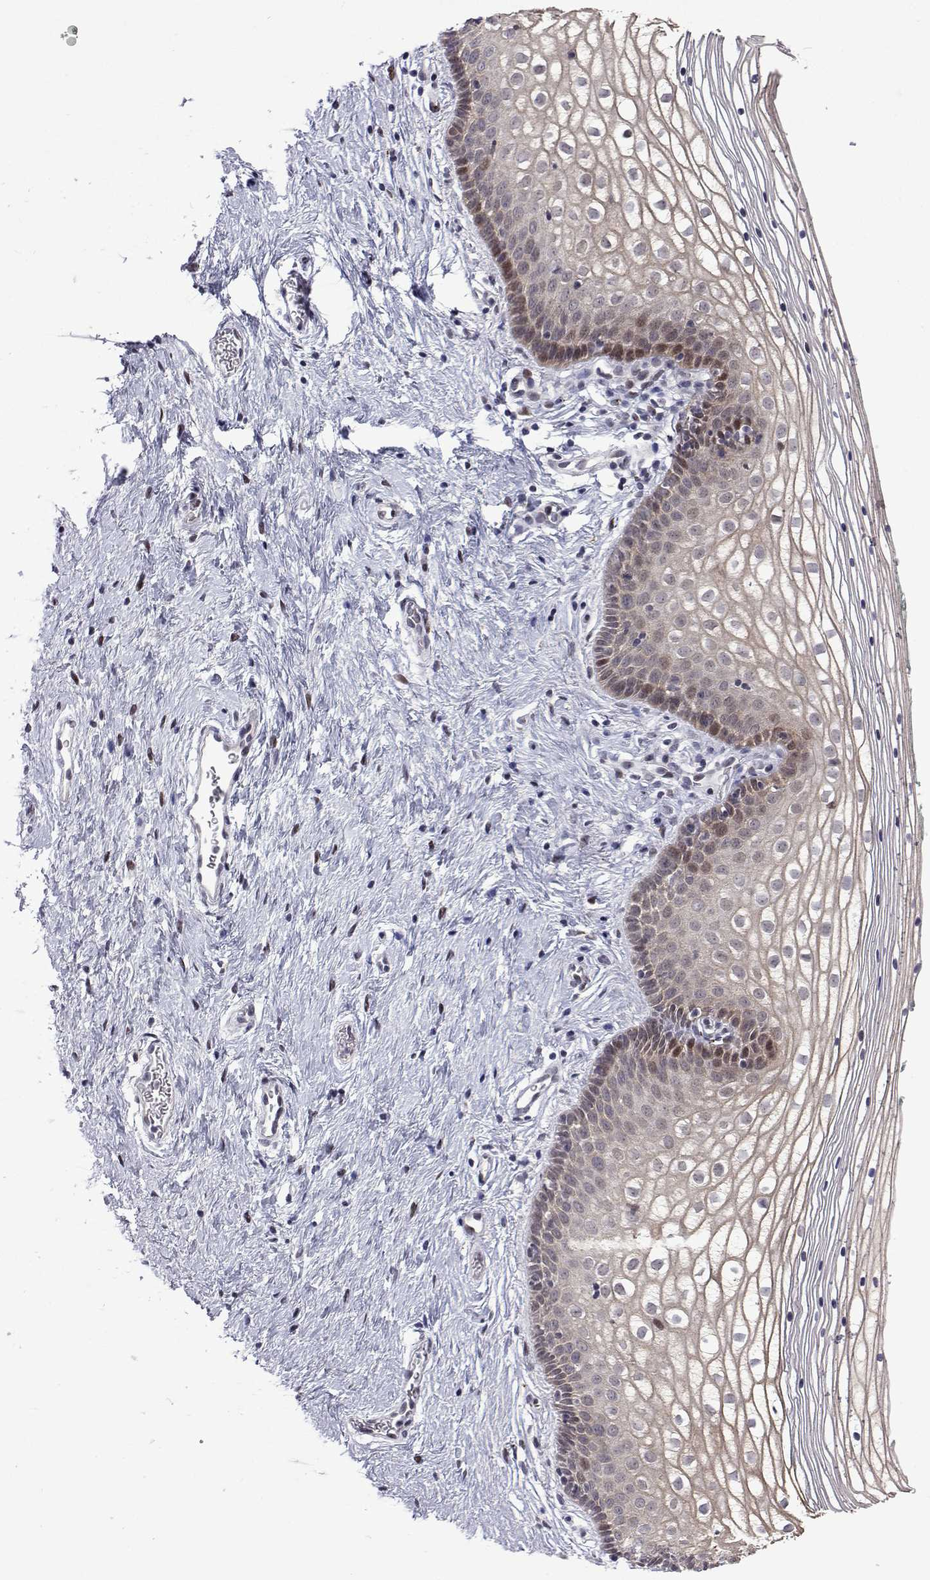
{"staining": {"intensity": "weak", "quantity": "<25%", "location": "nuclear"}, "tissue": "vagina", "cell_type": "Squamous epithelial cells", "image_type": "normal", "snomed": [{"axis": "morphology", "description": "Normal tissue, NOS"}, {"axis": "topography", "description": "Vagina"}], "caption": "IHC of unremarkable human vagina exhibits no expression in squamous epithelial cells.", "gene": "EFCAB3", "patient": {"sex": "female", "age": 36}}